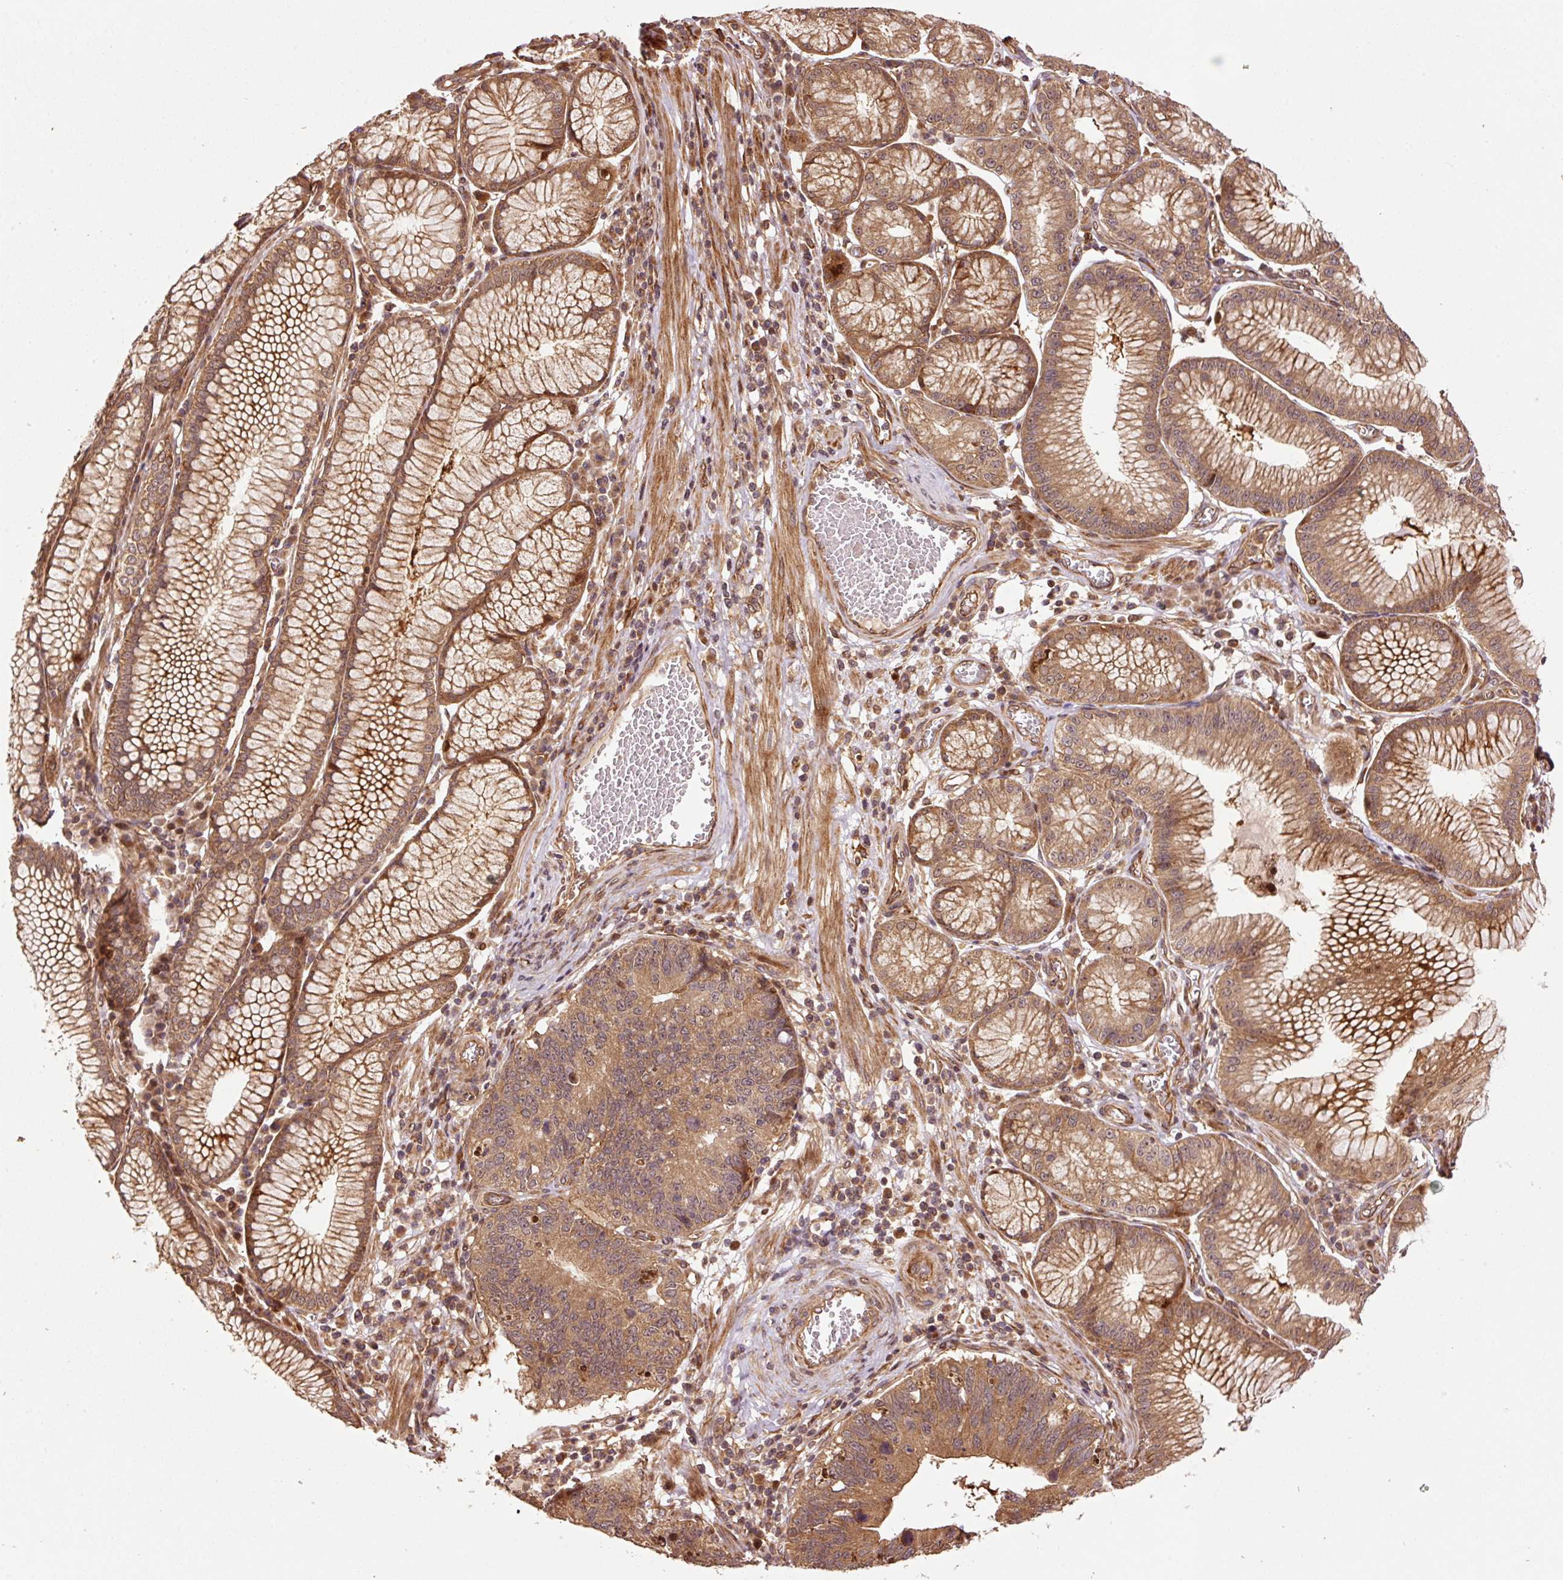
{"staining": {"intensity": "moderate", "quantity": ">75%", "location": "cytoplasmic/membranous"}, "tissue": "stomach cancer", "cell_type": "Tumor cells", "image_type": "cancer", "snomed": [{"axis": "morphology", "description": "Adenocarcinoma, NOS"}, {"axis": "topography", "description": "Stomach"}], "caption": "Moderate cytoplasmic/membranous protein positivity is appreciated in about >75% of tumor cells in adenocarcinoma (stomach).", "gene": "OXER1", "patient": {"sex": "male", "age": 59}}